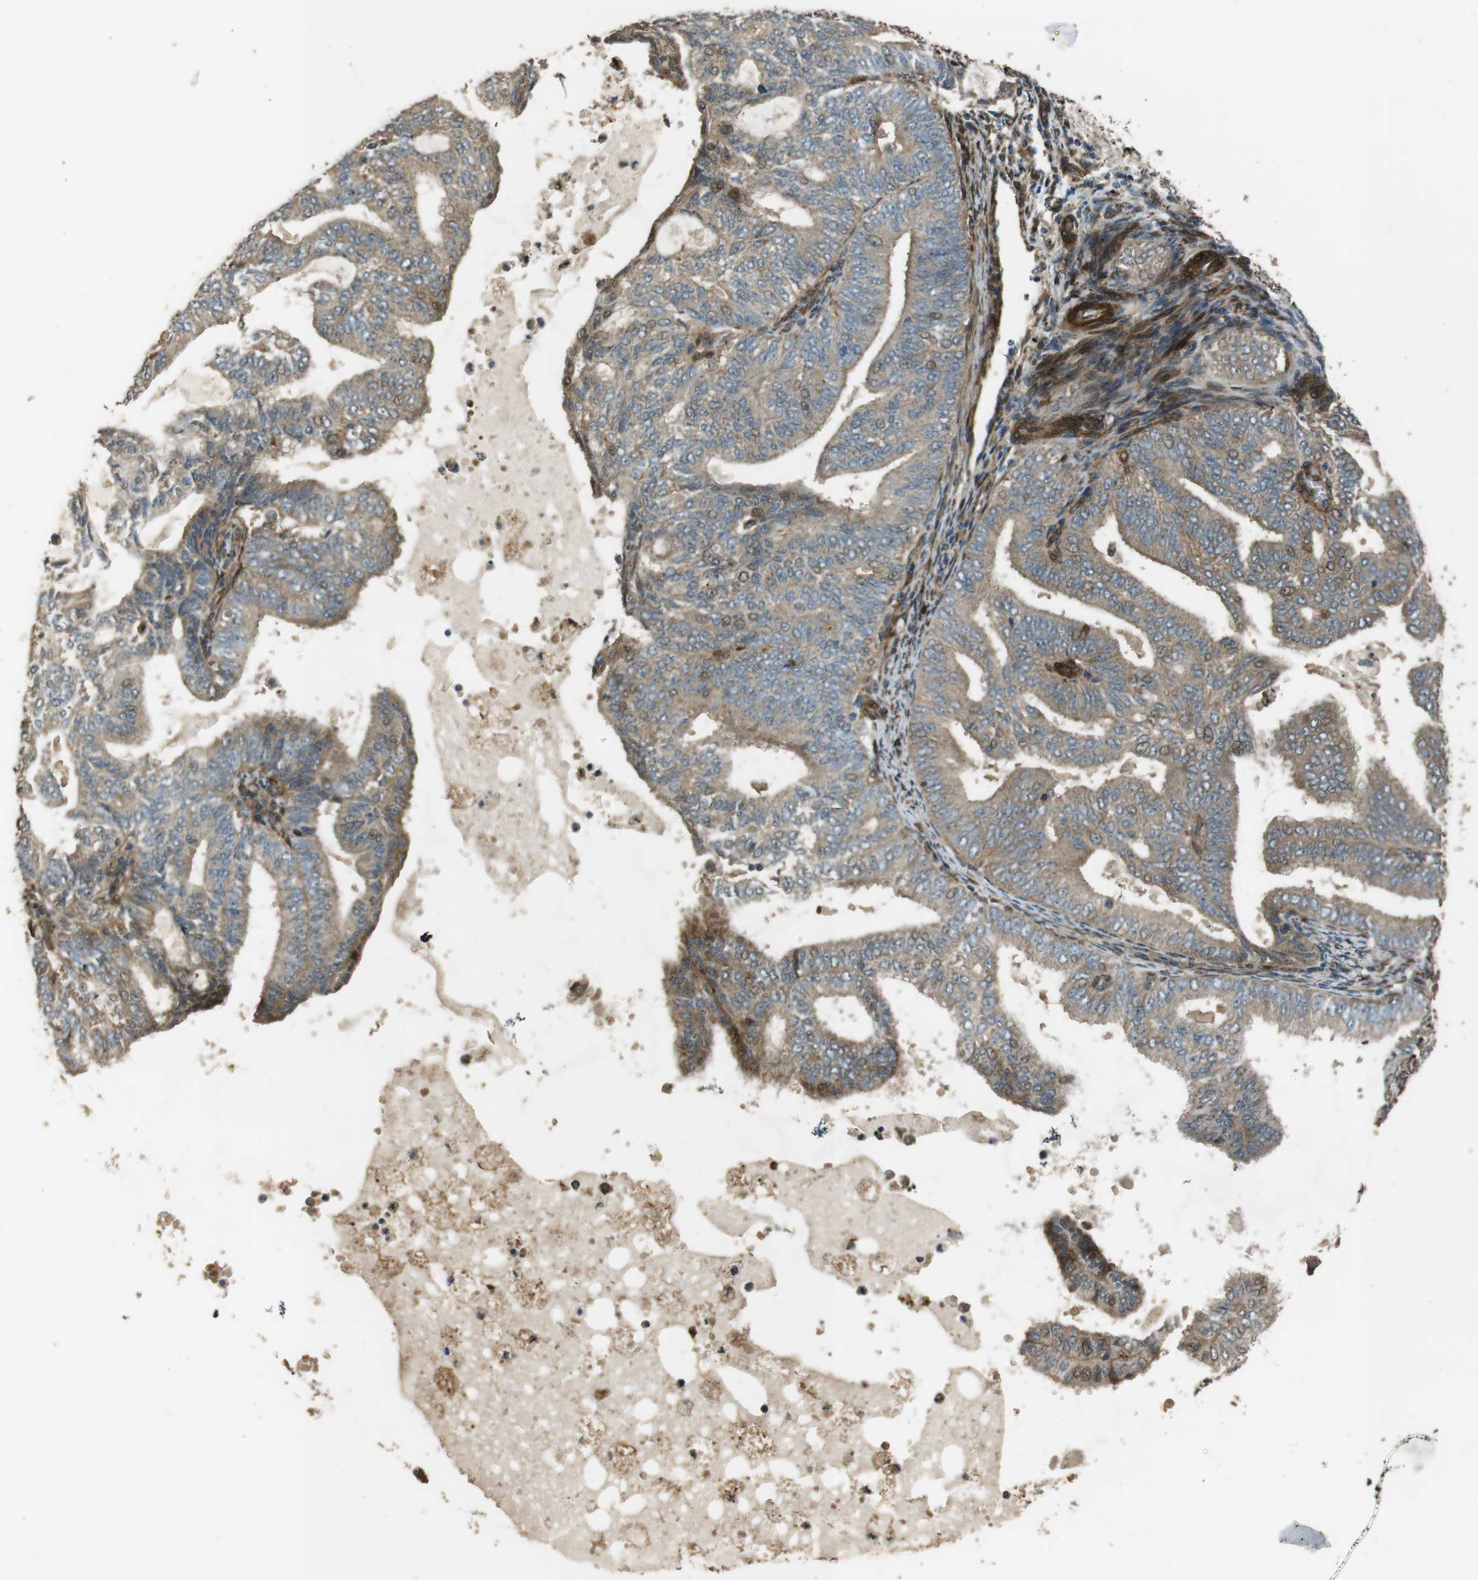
{"staining": {"intensity": "weak", "quantity": ">75%", "location": "cytoplasmic/membranous"}, "tissue": "endometrial cancer", "cell_type": "Tumor cells", "image_type": "cancer", "snomed": [{"axis": "morphology", "description": "Adenocarcinoma, NOS"}, {"axis": "topography", "description": "Endometrium"}], "caption": "A high-resolution image shows immunohistochemistry (IHC) staining of endometrial cancer (adenocarcinoma), which demonstrates weak cytoplasmic/membranous expression in approximately >75% of tumor cells.", "gene": "MSRB3", "patient": {"sex": "female", "age": 58}}